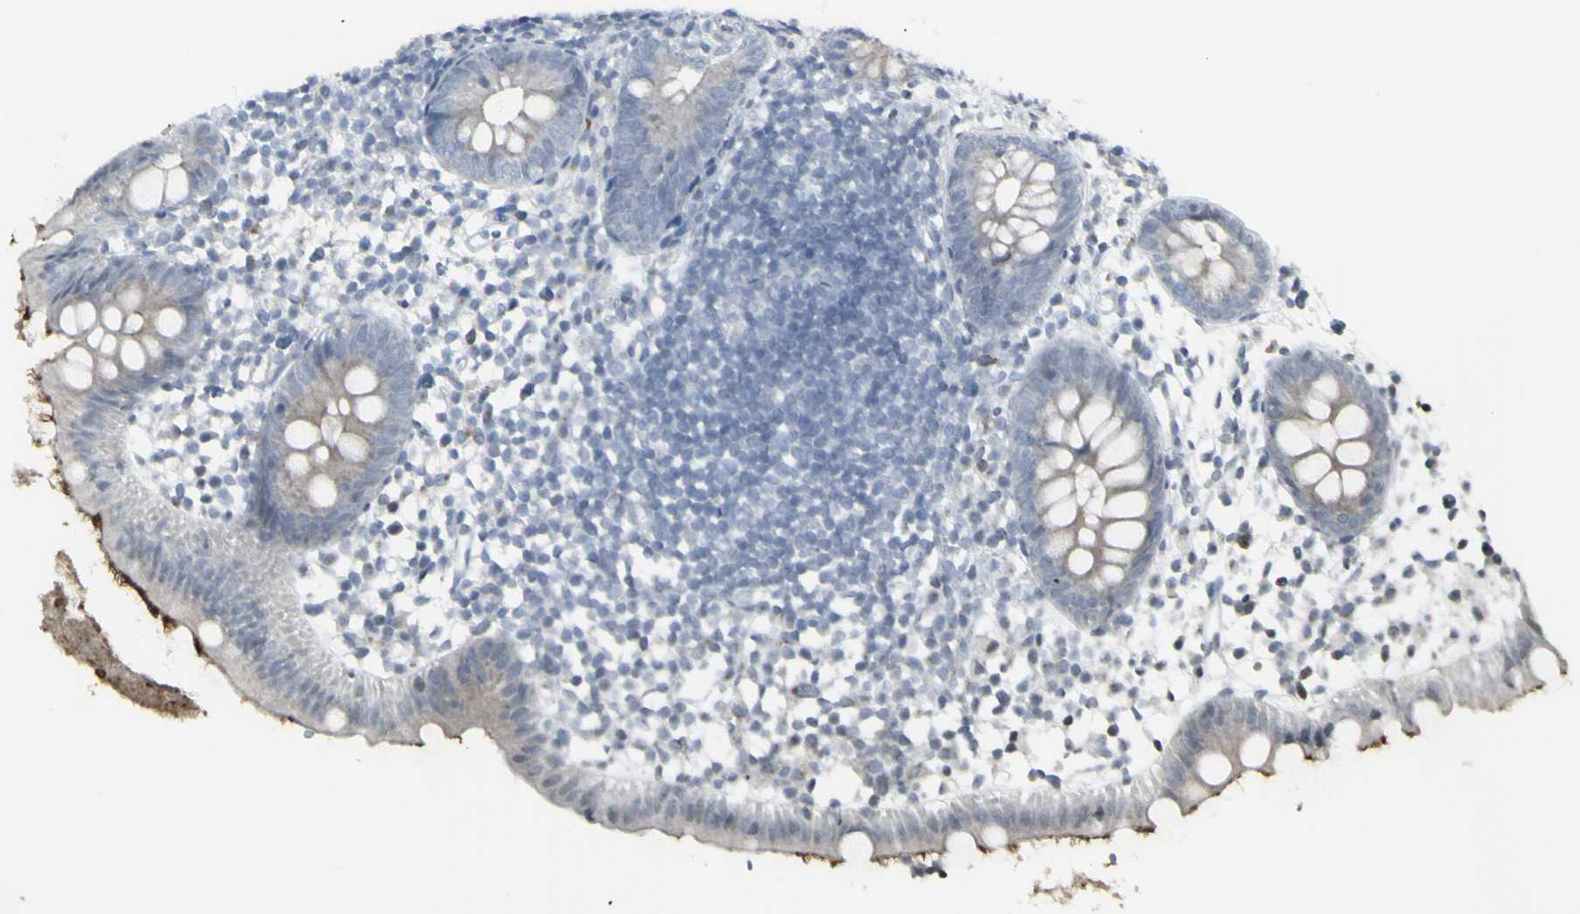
{"staining": {"intensity": "moderate", "quantity": "<25%", "location": "cytoplasmic/membranous"}, "tissue": "appendix", "cell_type": "Glandular cells", "image_type": "normal", "snomed": [{"axis": "morphology", "description": "Normal tissue, NOS"}, {"axis": "topography", "description": "Appendix"}], "caption": "Protein expression analysis of unremarkable human appendix reveals moderate cytoplasmic/membranous expression in approximately <25% of glandular cells. The protein of interest is shown in brown color, while the nuclei are stained blue.", "gene": "MUC5AC", "patient": {"sex": "female", "age": 20}}